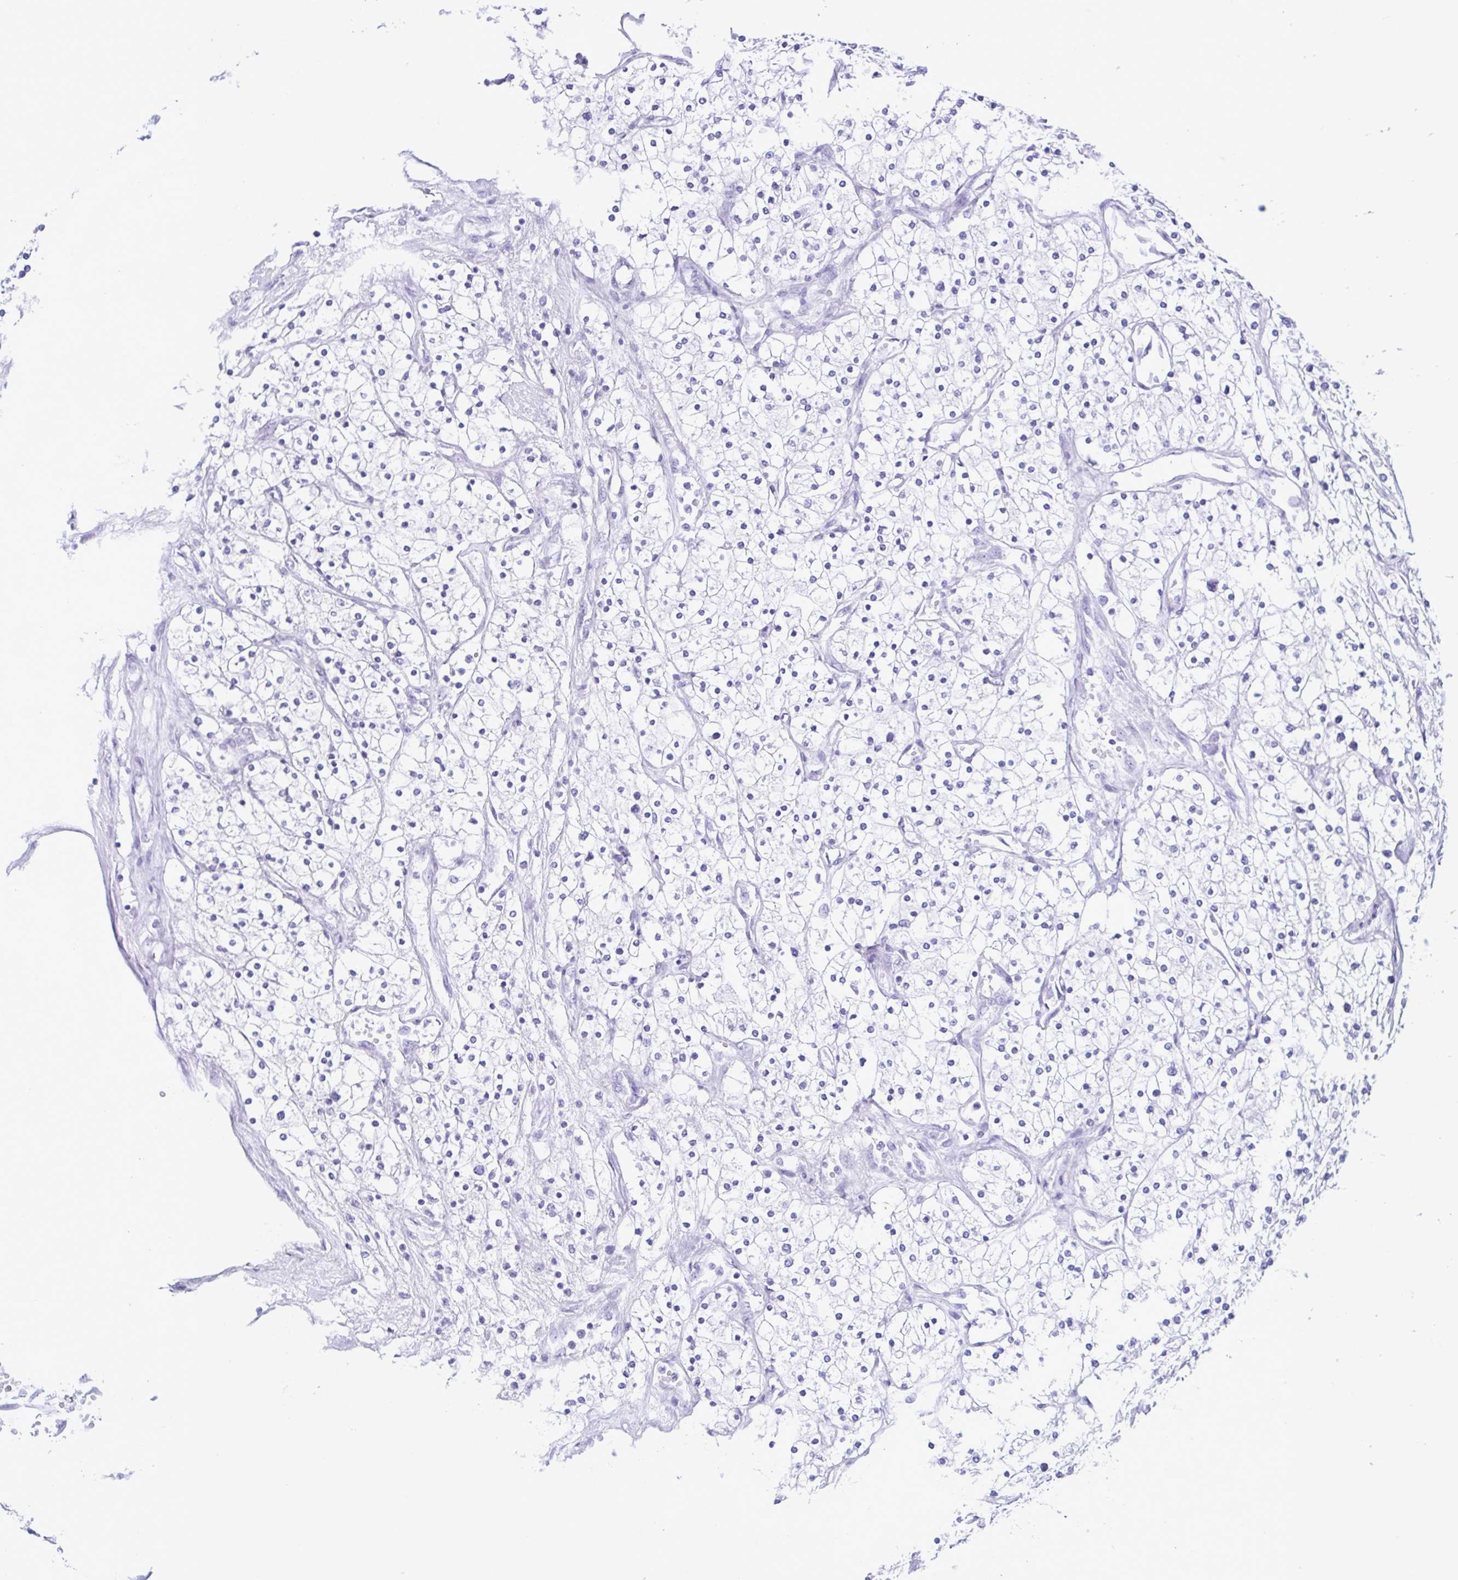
{"staining": {"intensity": "negative", "quantity": "none", "location": "none"}, "tissue": "renal cancer", "cell_type": "Tumor cells", "image_type": "cancer", "snomed": [{"axis": "morphology", "description": "Adenocarcinoma, NOS"}, {"axis": "topography", "description": "Kidney"}], "caption": "IHC of adenocarcinoma (renal) reveals no staining in tumor cells. The staining was performed using DAB (3,3'-diaminobenzidine) to visualize the protein expression in brown, while the nuclei were stained in blue with hematoxylin (Magnification: 20x).", "gene": "ACTRT3", "patient": {"sex": "male", "age": 80}}